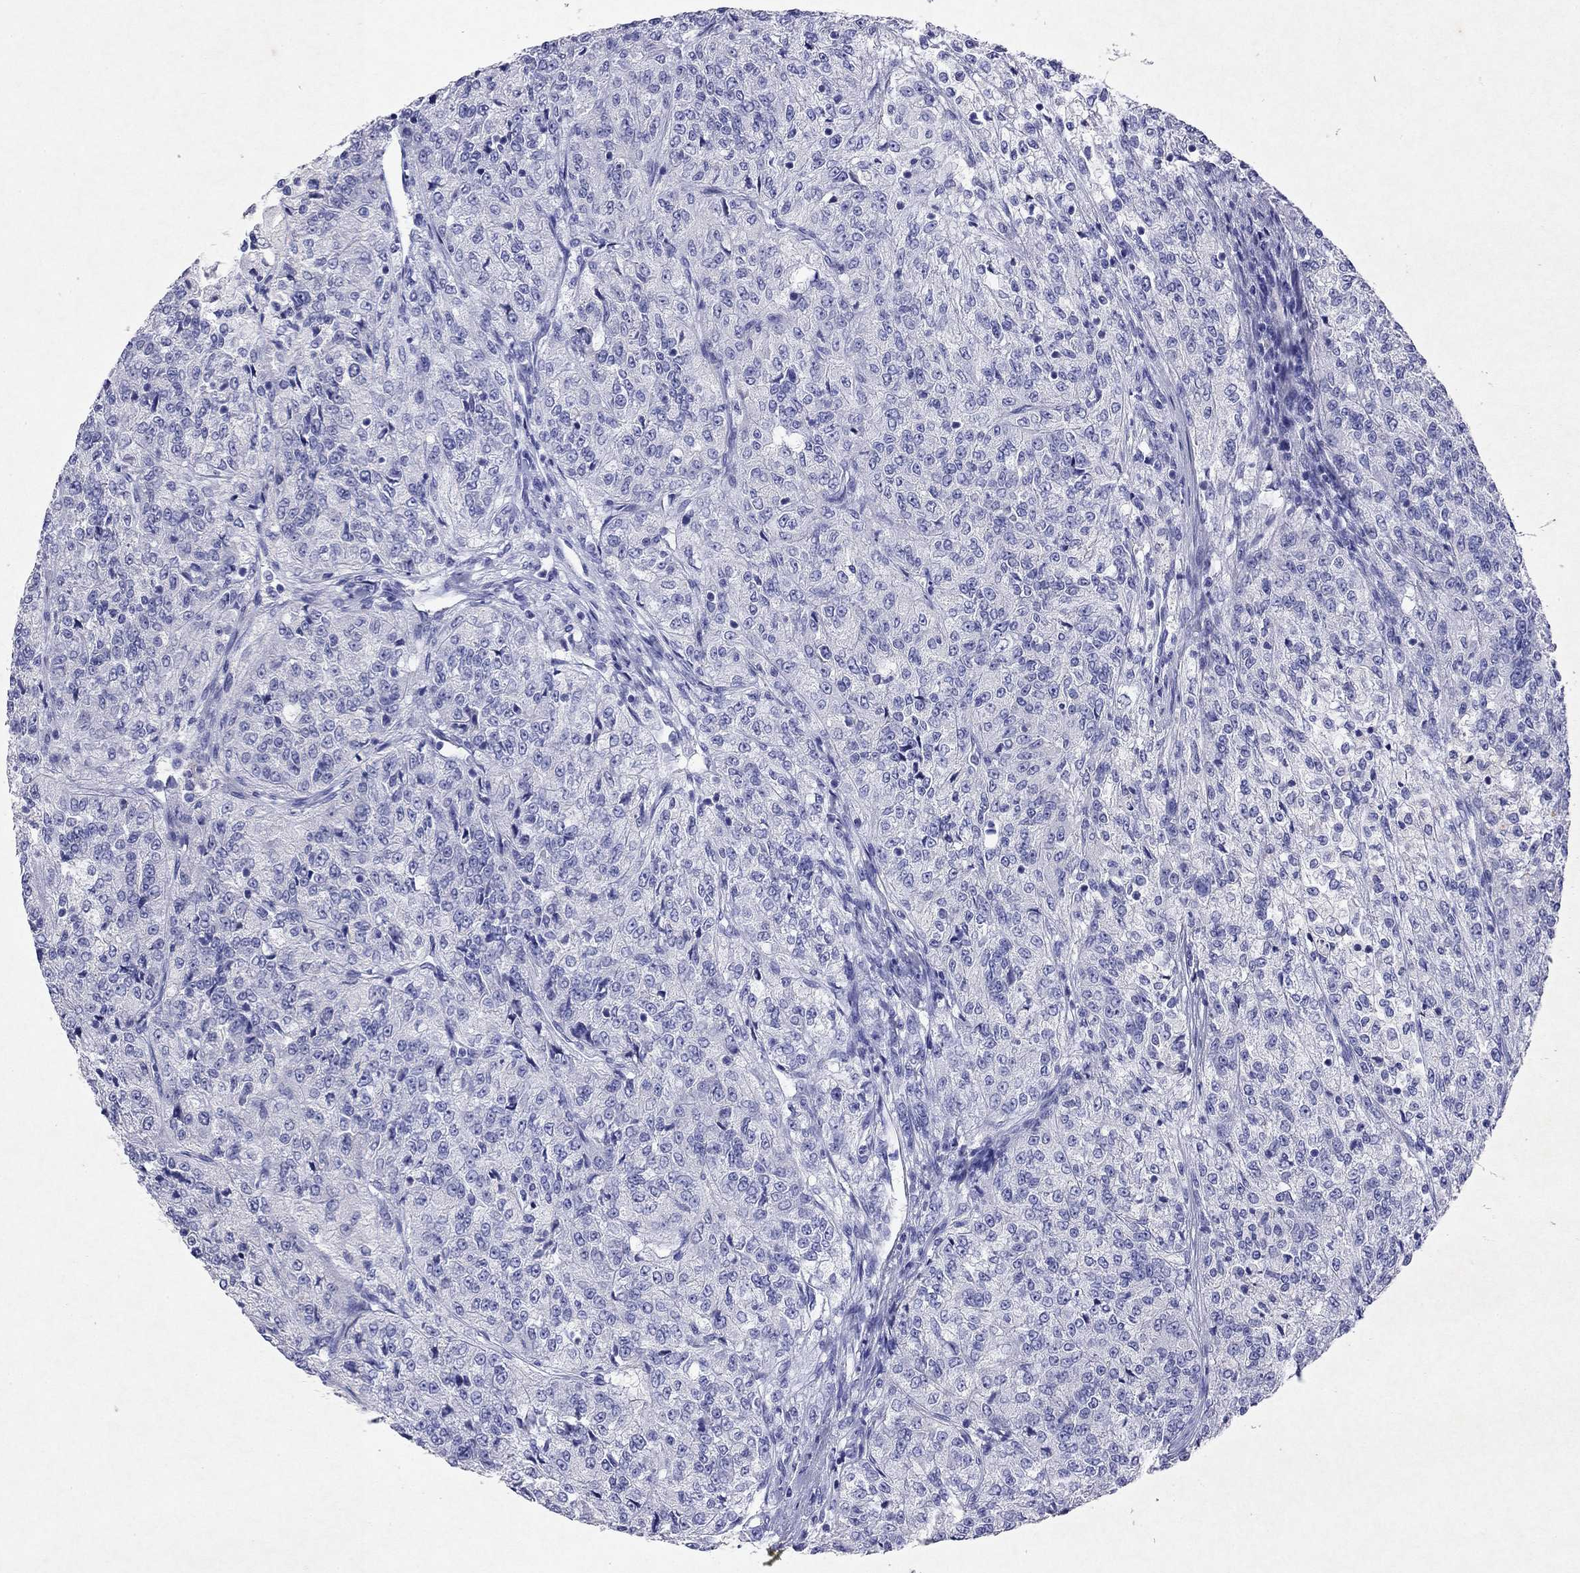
{"staining": {"intensity": "negative", "quantity": "none", "location": "none"}, "tissue": "renal cancer", "cell_type": "Tumor cells", "image_type": "cancer", "snomed": [{"axis": "morphology", "description": "Adenocarcinoma, NOS"}, {"axis": "topography", "description": "Kidney"}], "caption": "An IHC histopathology image of renal cancer is shown. There is no staining in tumor cells of renal cancer.", "gene": "ARMC12", "patient": {"sex": "female", "age": 63}}